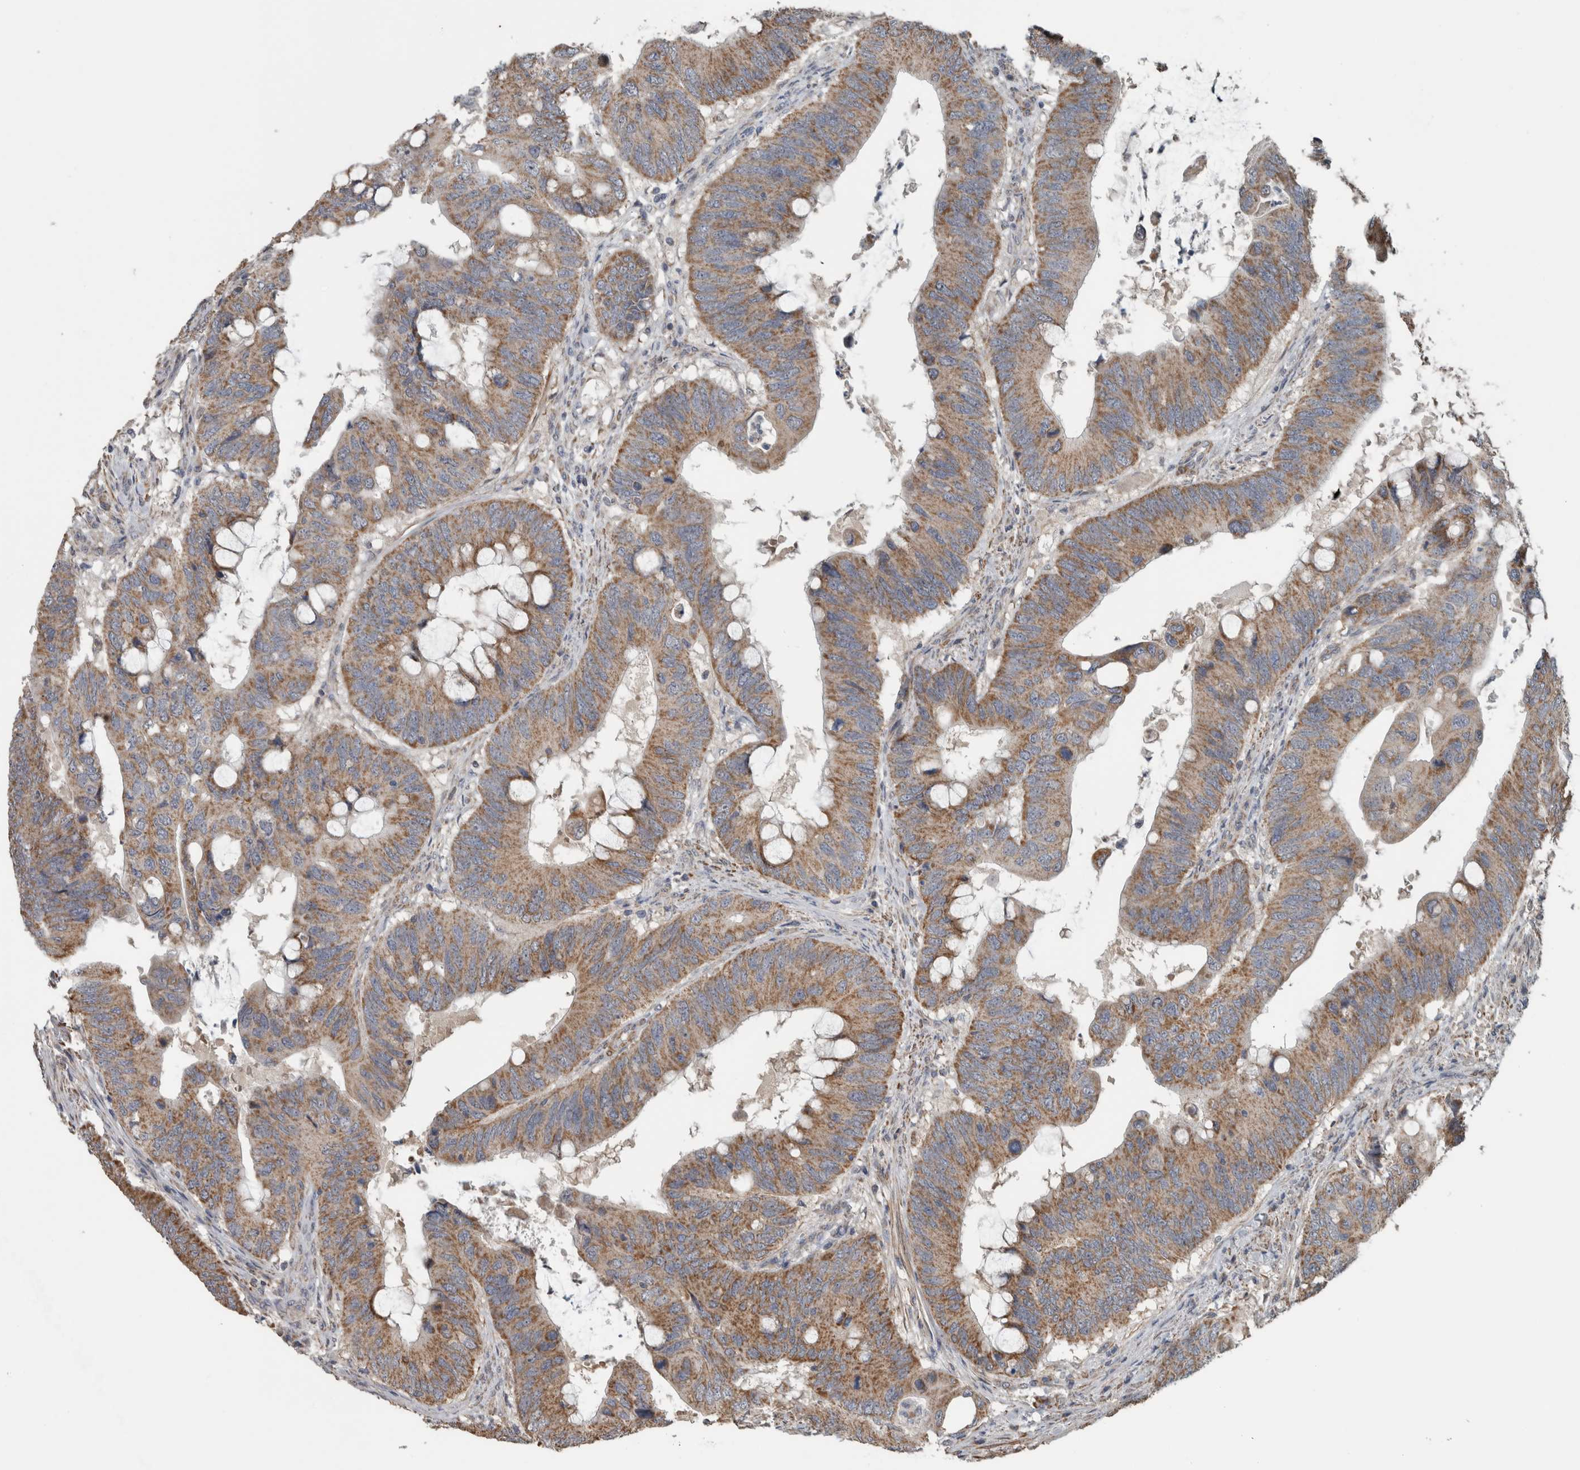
{"staining": {"intensity": "moderate", "quantity": ">75%", "location": "cytoplasmic/membranous"}, "tissue": "colorectal cancer", "cell_type": "Tumor cells", "image_type": "cancer", "snomed": [{"axis": "morphology", "description": "Adenocarcinoma, NOS"}, {"axis": "topography", "description": "Colon"}], "caption": "Tumor cells demonstrate moderate cytoplasmic/membranous staining in approximately >75% of cells in colorectal cancer (adenocarcinoma).", "gene": "ARMC1", "patient": {"sex": "male", "age": 71}}